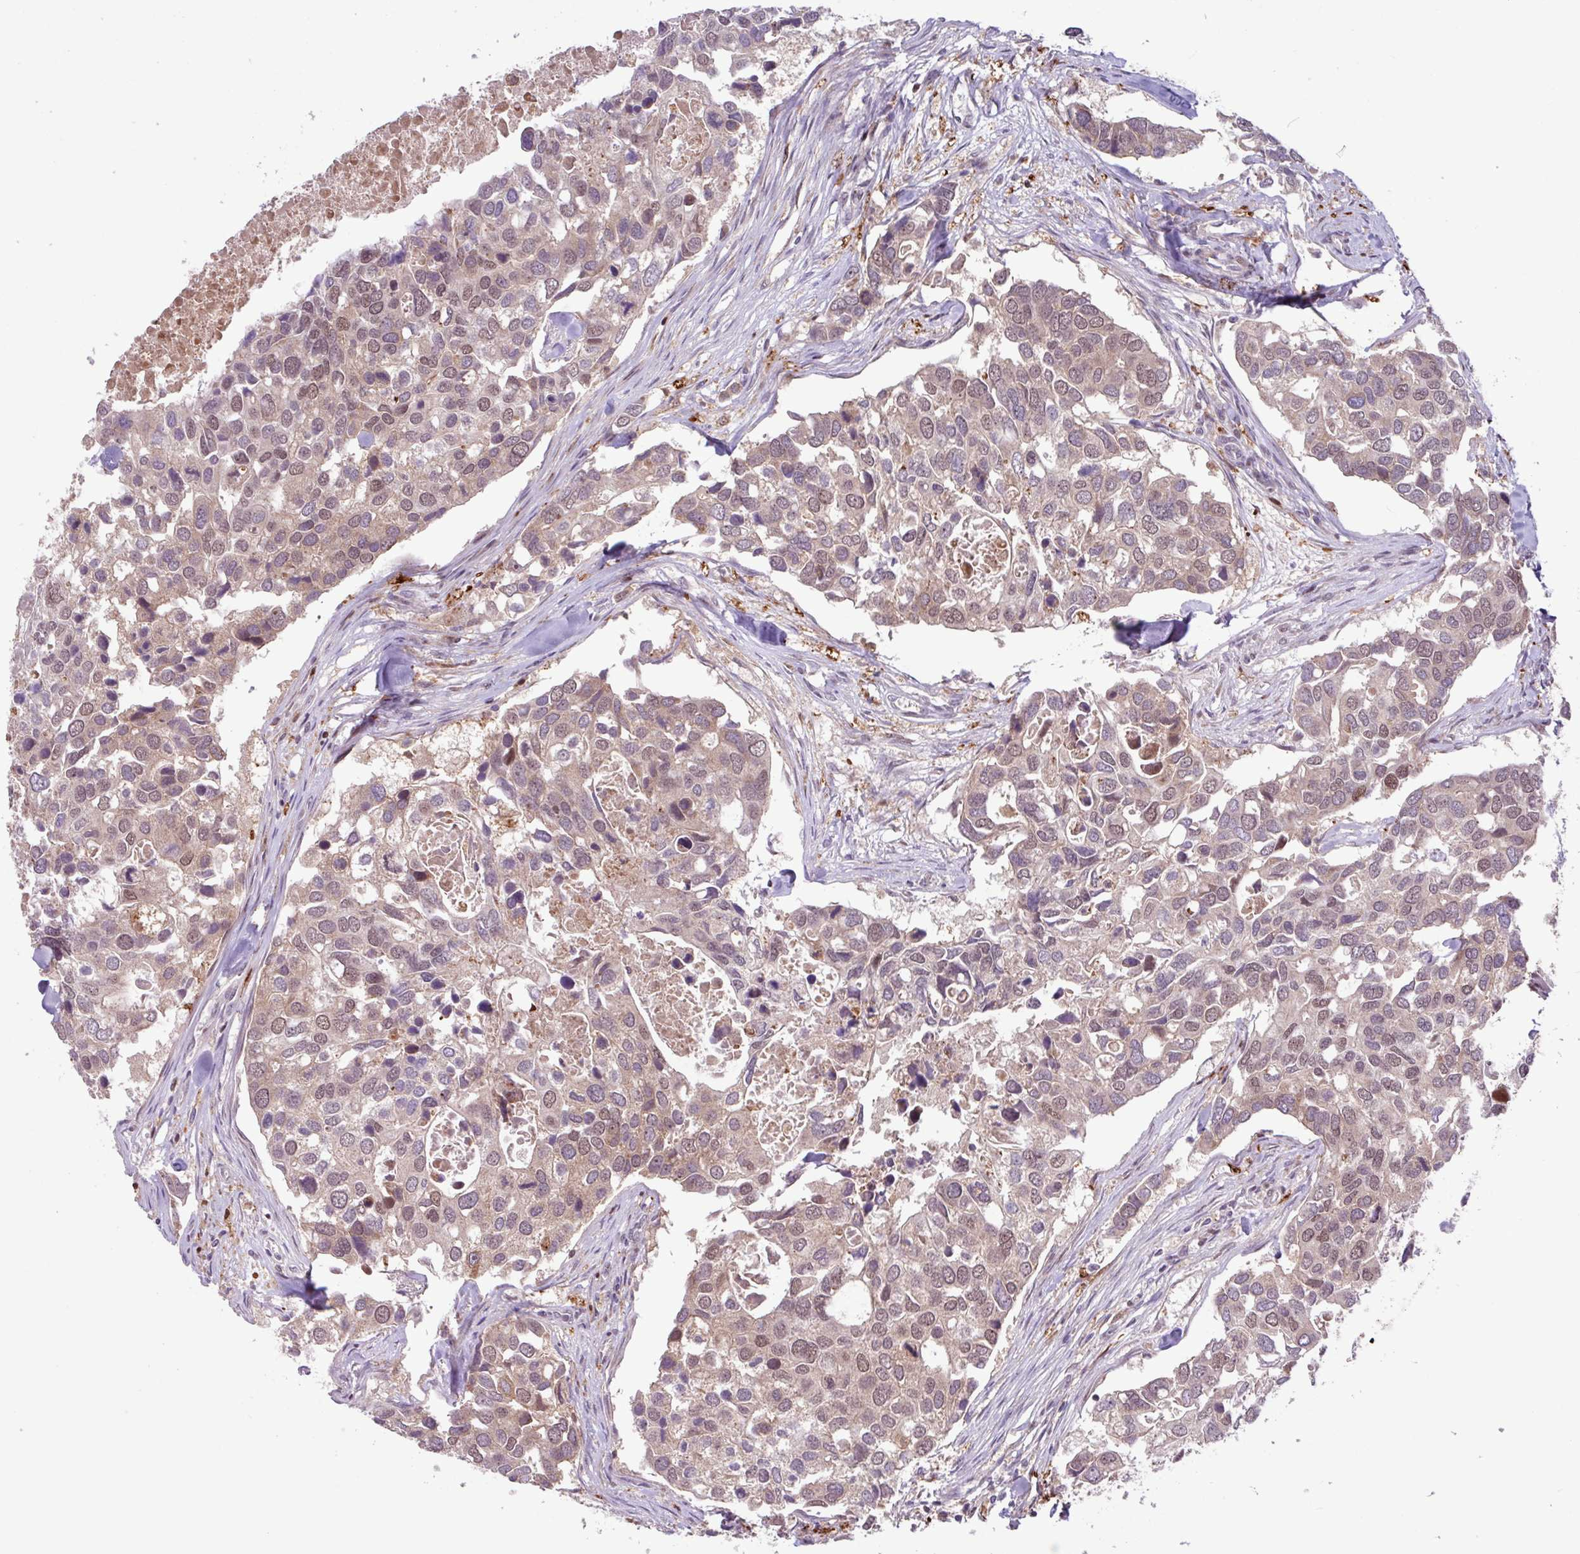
{"staining": {"intensity": "moderate", "quantity": "25%-75%", "location": "nuclear"}, "tissue": "breast cancer", "cell_type": "Tumor cells", "image_type": "cancer", "snomed": [{"axis": "morphology", "description": "Duct carcinoma"}, {"axis": "topography", "description": "Breast"}], "caption": "The image reveals a brown stain indicating the presence of a protein in the nuclear of tumor cells in breast infiltrating ductal carcinoma.", "gene": "BRD3", "patient": {"sex": "female", "age": 83}}